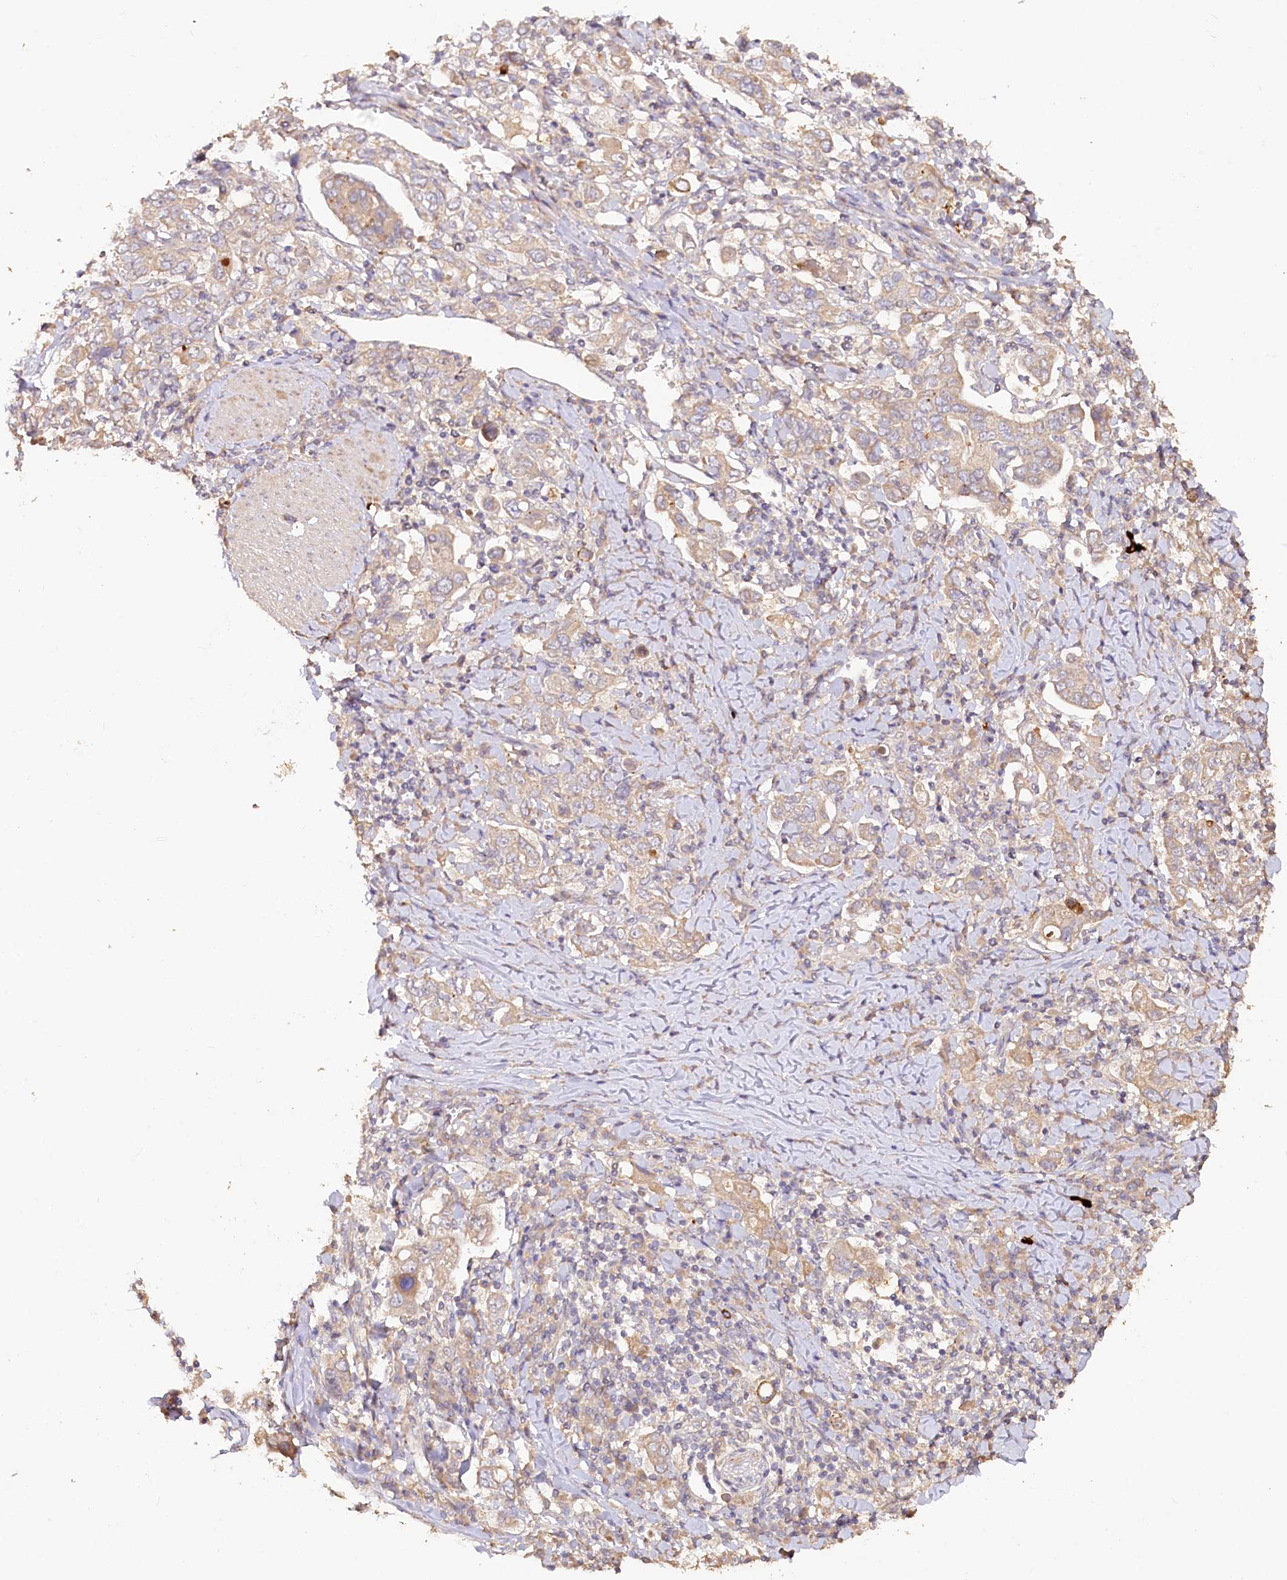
{"staining": {"intensity": "weak", "quantity": ">75%", "location": "cytoplasmic/membranous"}, "tissue": "stomach cancer", "cell_type": "Tumor cells", "image_type": "cancer", "snomed": [{"axis": "morphology", "description": "Adenocarcinoma, NOS"}, {"axis": "topography", "description": "Stomach, upper"}], "caption": "Protein analysis of stomach cancer (adenocarcinoma) tissue demonstrates weak cytoplasmic/membranous positivity in about >75% of tumor cells.", "gene": "IRAK1BP1", "patient": {"sex": "male", "age": 62}}